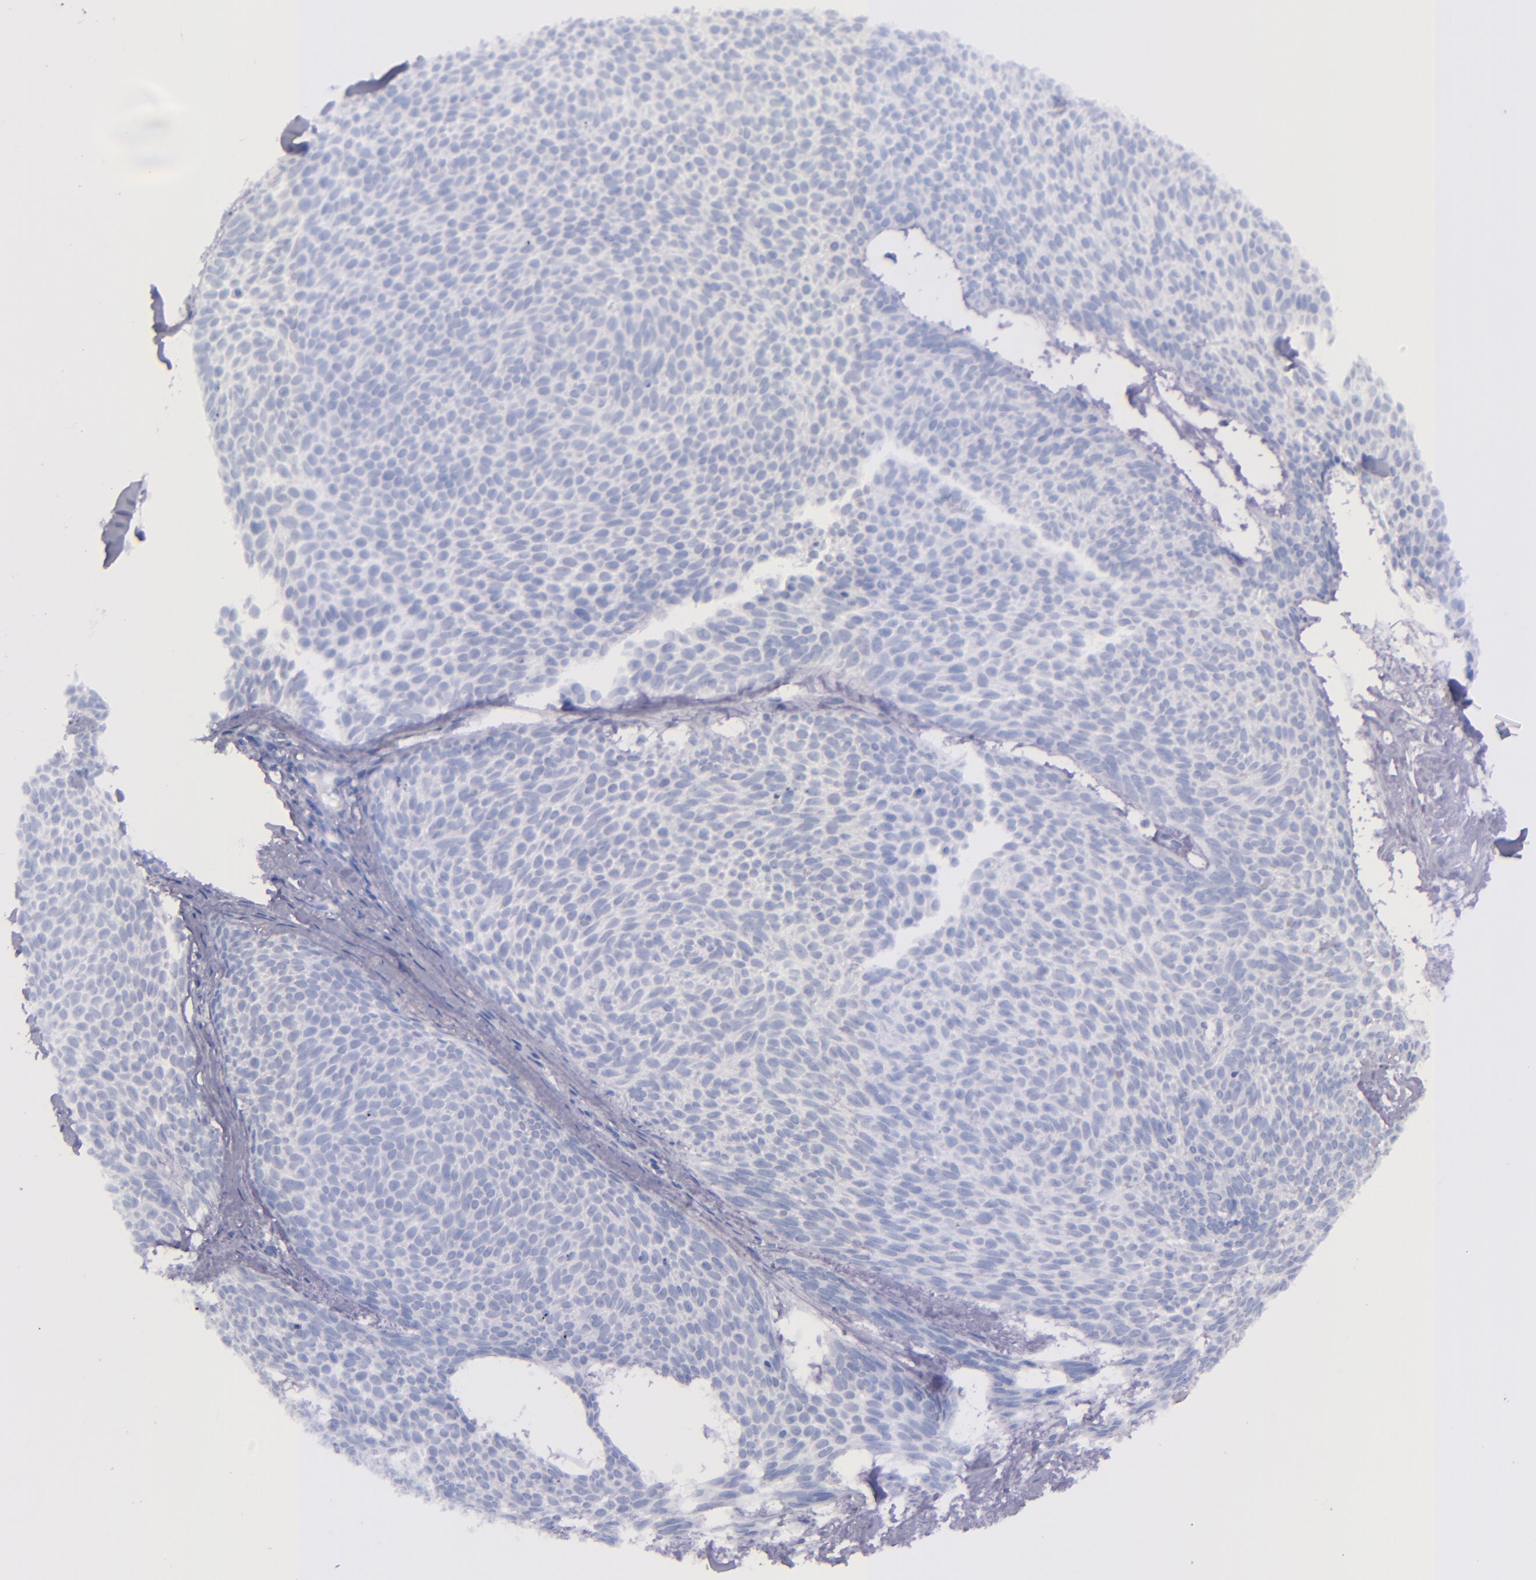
{"staining": {"intensity": "negative", "quantity": "none", "location": "none"}, "tissue": "skin cancer", "cell_type": "Tumor cells", "image_type": "cancer", "snomed": [{"axis": "morphology", "description": "Basal cell carcinoma"}, {"axis": "topography", "description": "Skin"}], "caption": "A high-resolution histopathology image shows immunohistochemistry (IHC) staining of basal cell carcinoma (skin), which exhibits no significant expression in tumor cells.", "gene": "SFTPA2", "patient": {"sex": "male", "age": 84}}